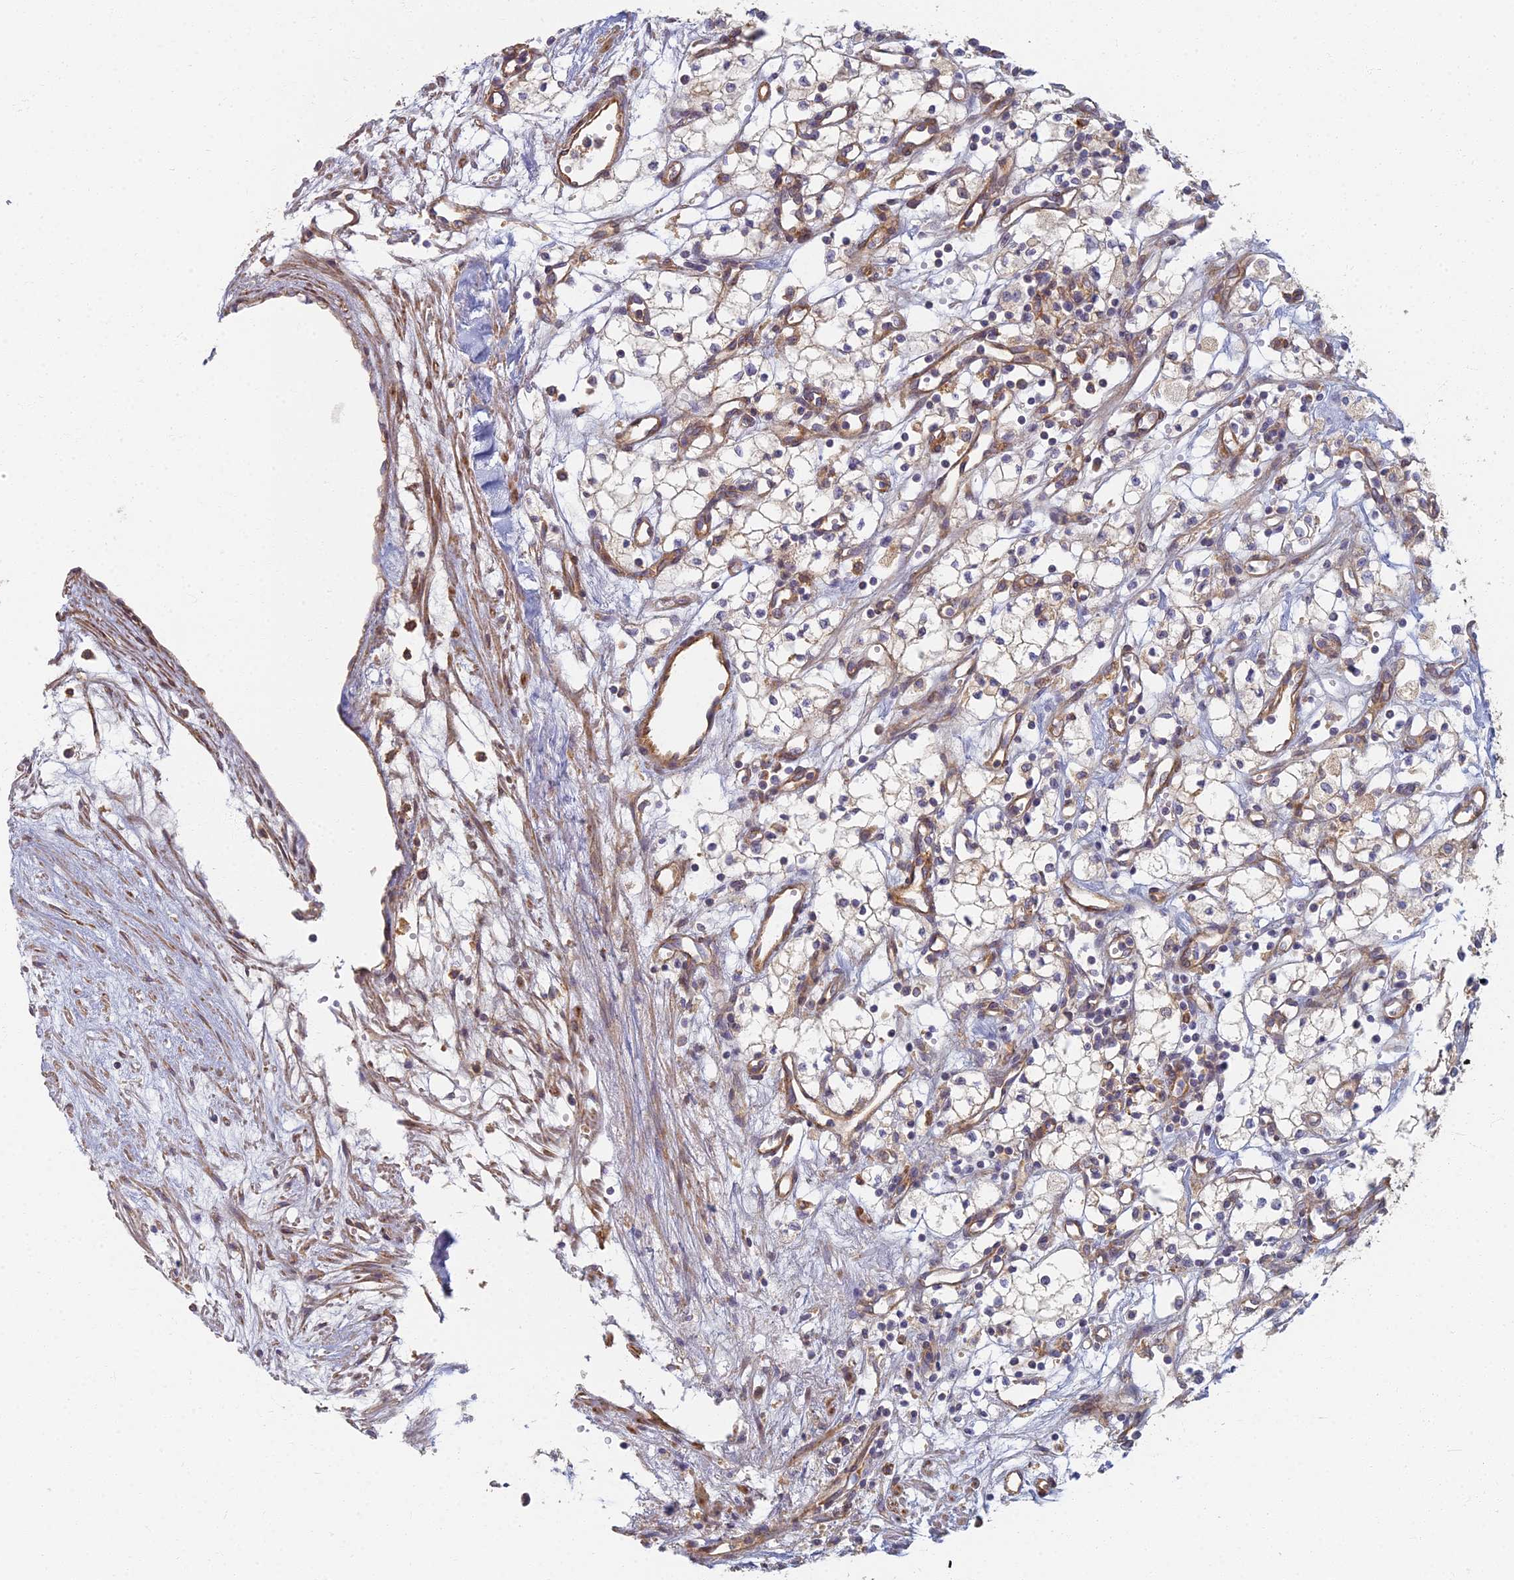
{"staining": {"intensity": "weak", "quantity": "25%-75%", "location": "cytoplasmic/membranous"}, "tissue": "renal cancer", "cell_type": "Tumor cells", "image_type": "cancer", "snomed": [{"axis": "morphology", "description": "Adenocarcinoma, NOS"}, {"axis": "topography", "description": "Kidney"}], "caption": "About 25%-75% of tumor cells in adenocarcinoma (renal) exhibit weak cytoplasmic/membranous protein positivity as visualized by brown immunohistochemical staining.", "gene": "RBSN", "patient": {"sex": "male", "age": 59}}